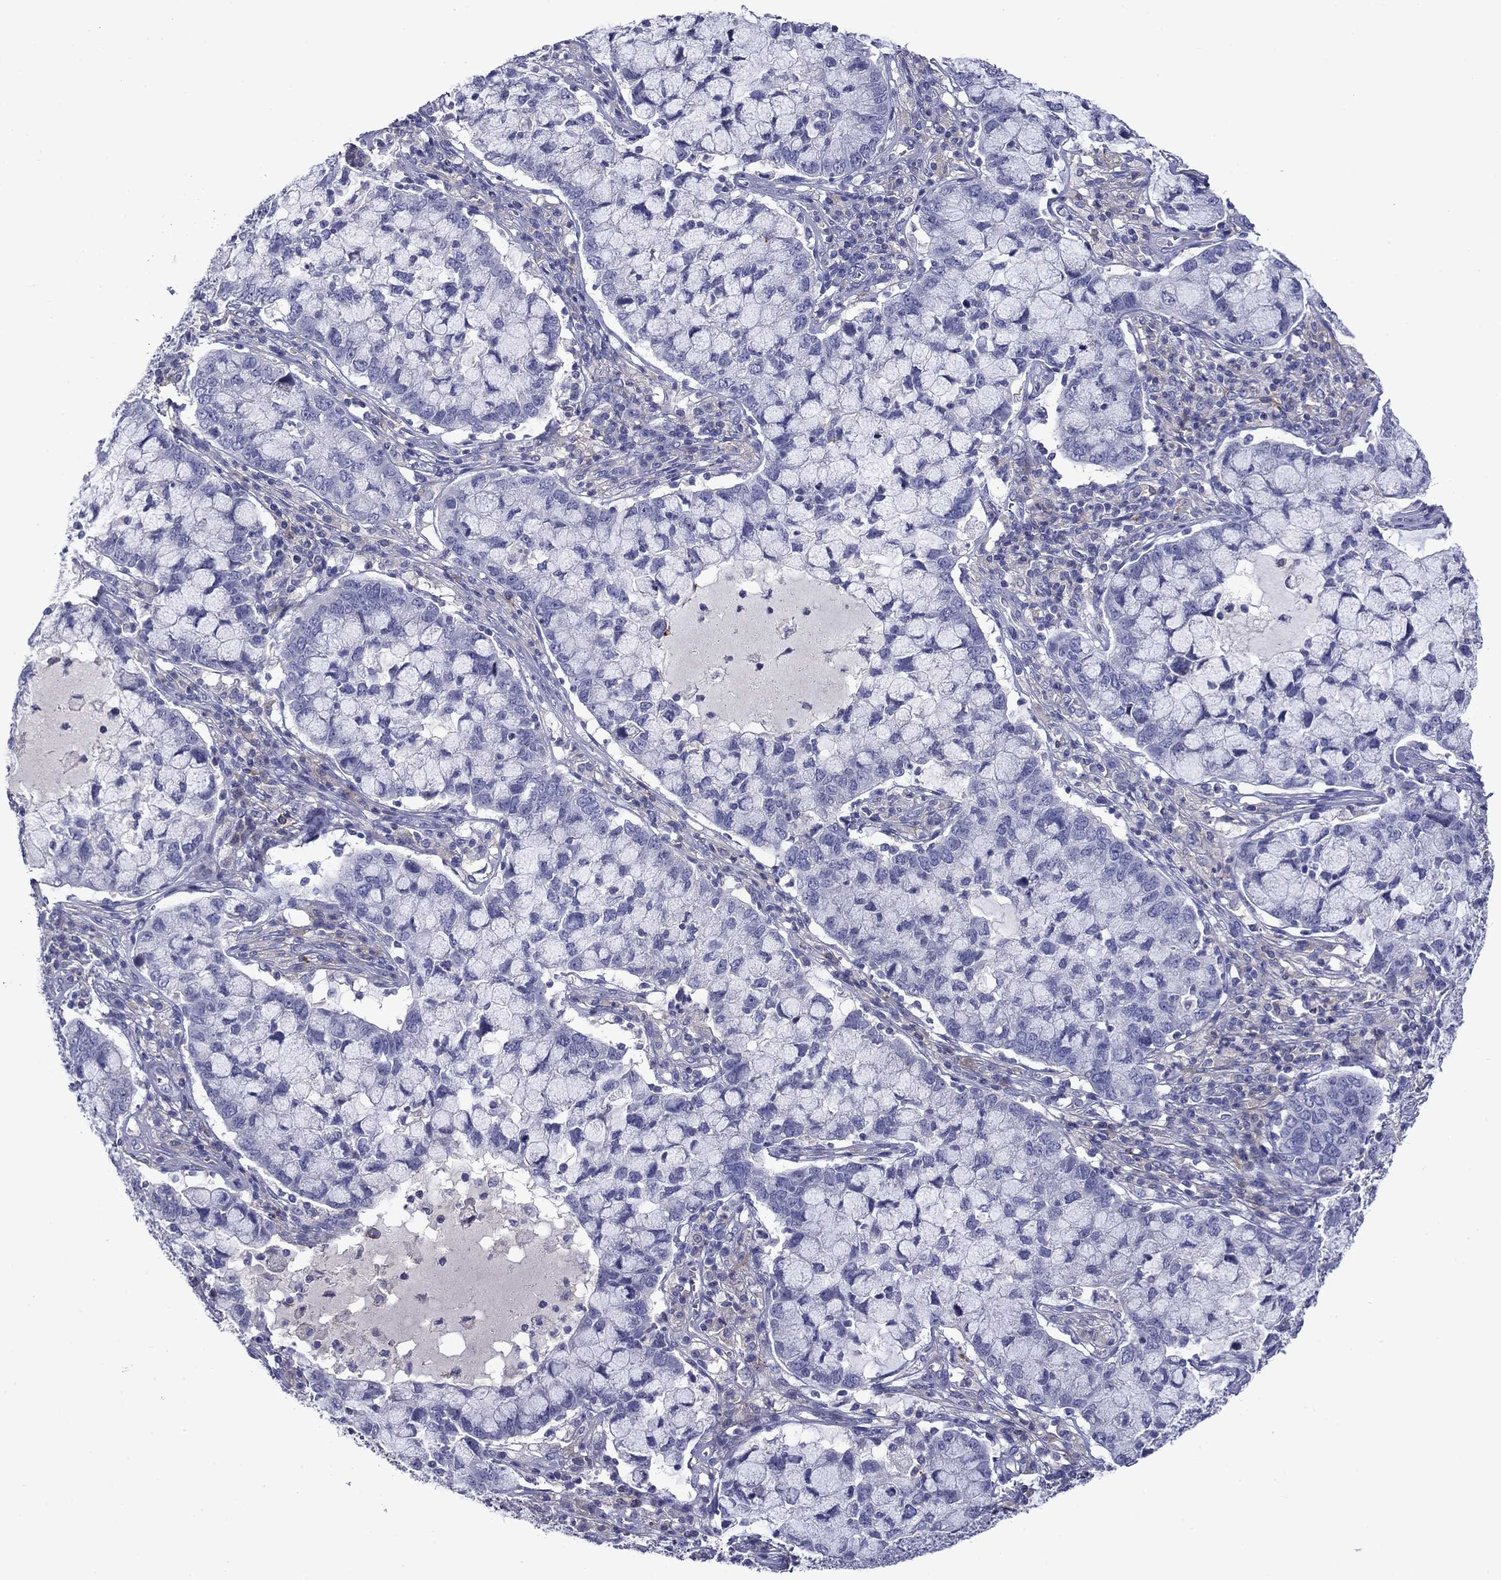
{"staining": {"intensity": "negative", "quantity": "none", "location": "none"}, "tissue": "cervical cancer", "cell_type": "Tumor cells", "image_type": "cancer", "snomed": [{"axis": "morphology", "description": "Adenocarcinoma, NOS"}, {"axis": "topography", "description": "Cervix"}], "caption": "High power microscopy photomicrograph of an immunohistochemistry (IHC) micrograph of adenocarcinoma (cervical), revealing no significant staining in tumor cells. (Stains: DAB immunohistochemistry (IHC) with hematoxylin counter stain, Microscopy: brightfield microscopy at high magnification).", "gene": "CNDP1", "patient": {"sex": "female", "age": 40}}